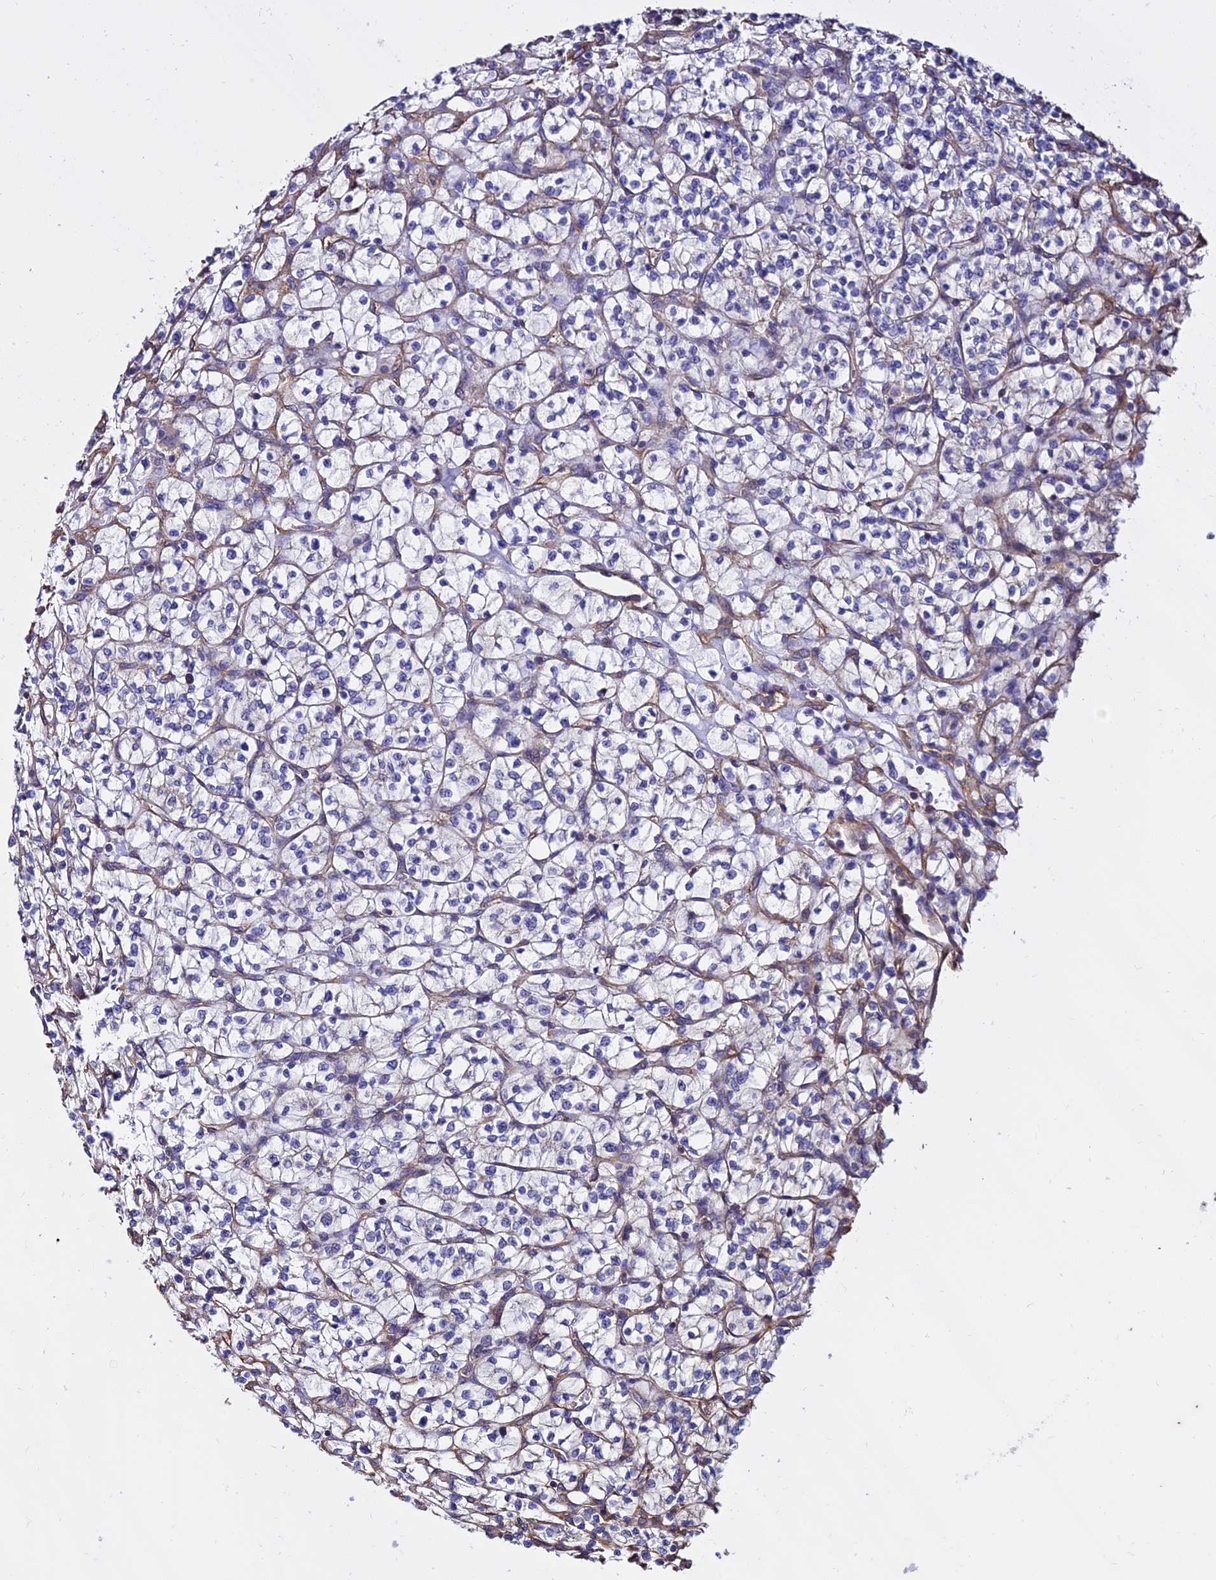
{"staining": {"intensity": "negative", "quantity": "none", "location": "none"}, "tissue": "renal cancer", "cell_type": "Tumor cells", "image_type": "cancer", "snomed": [{"axis": "morphology", "description": "Adenocarcinoma, NOS"}, {"axis": "topography", "description": "Kidney"}], "caption": "Immunohistochemistry (IHC) photomicrograph of renal cancer (adenocarcinoma) stained for a protein (brown), which exhibits no expression in tumor cells.", "gene": "CALM2", "patient": {"sex": "female", "age": 64}}